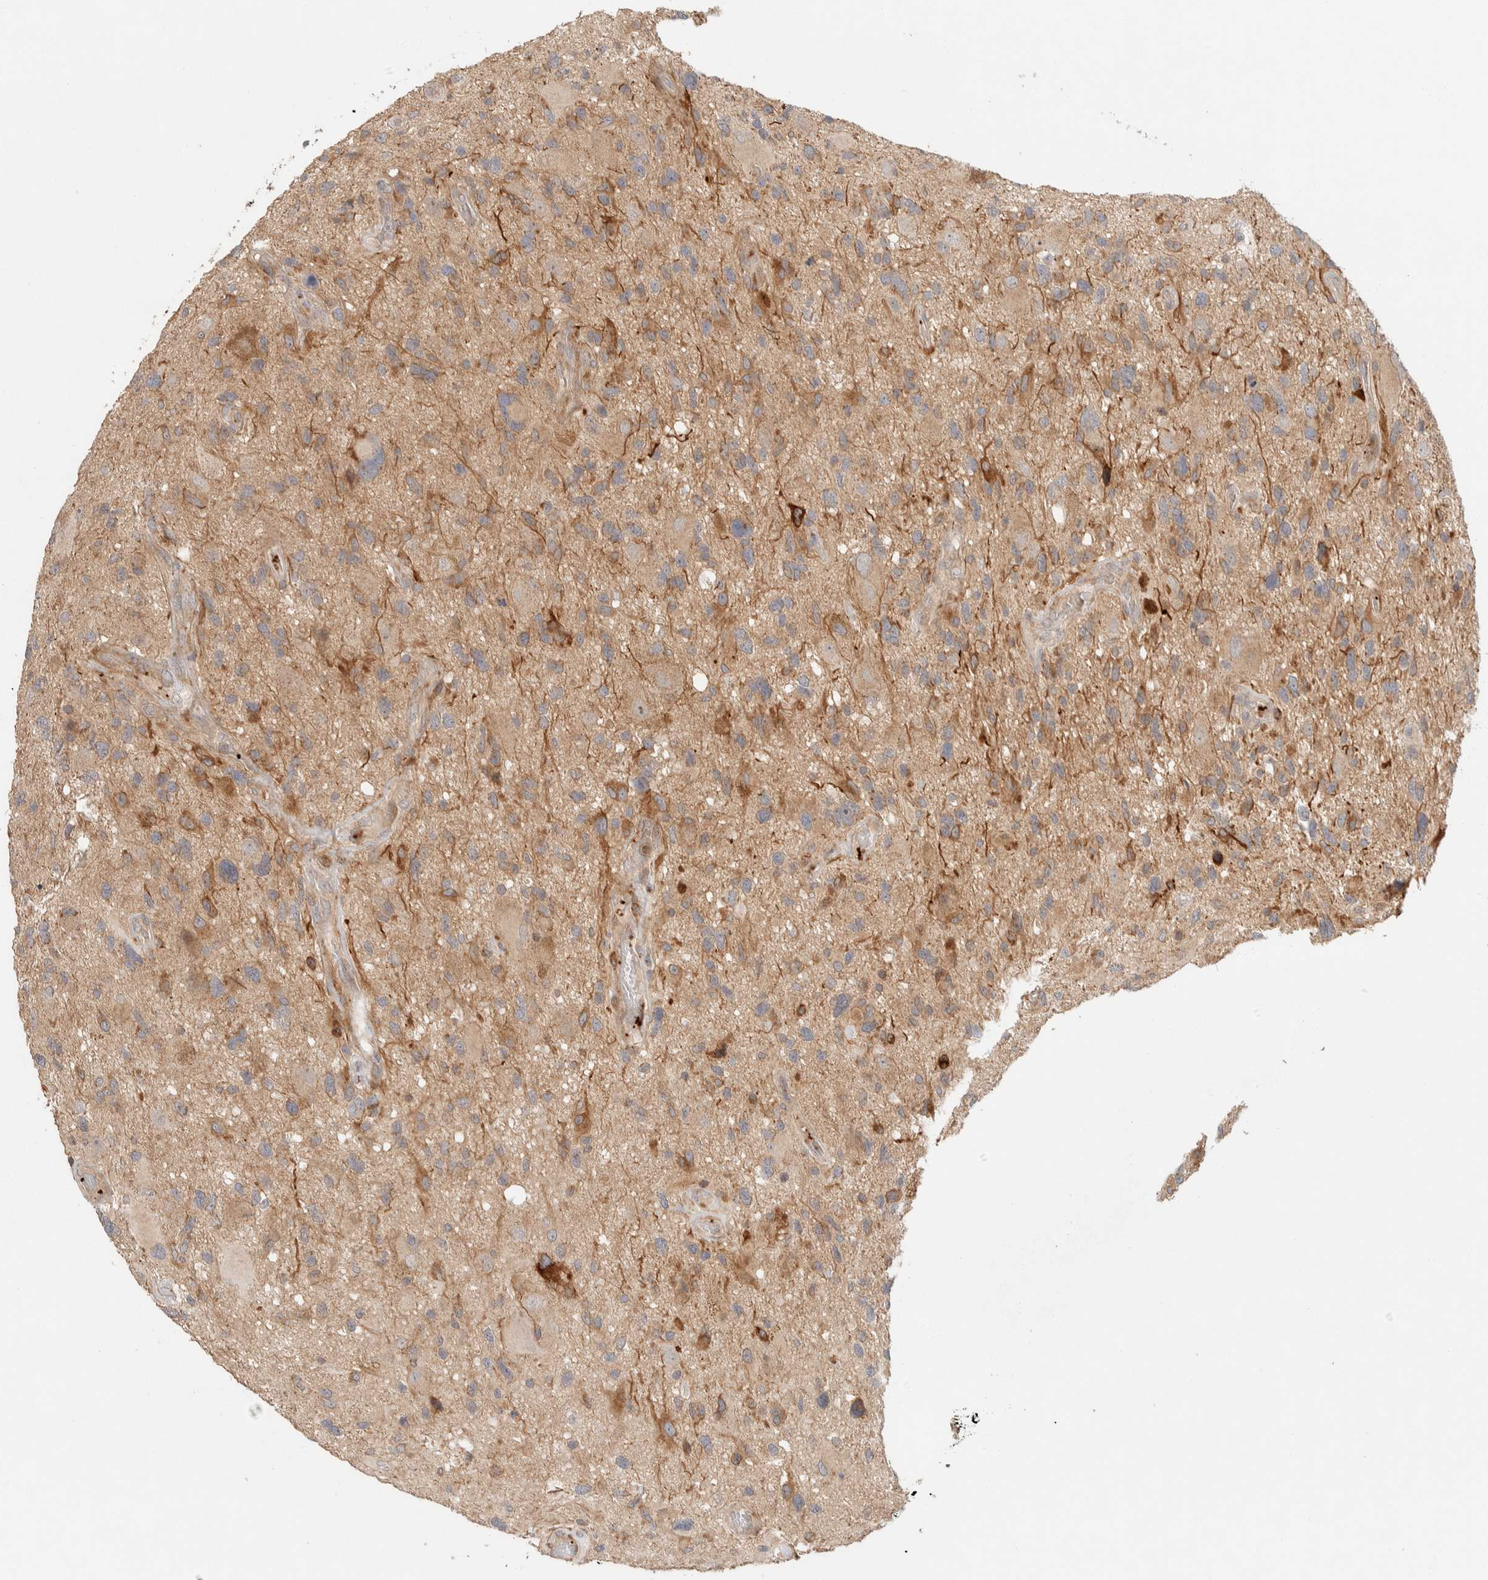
{"staining": {"intensity": "moderate", "quantity": ">75%", "location": "cytoplasmic/membranous"}, "tissue": "glioma", "cell_type": "Tumor cells", "image_type": "cancer", "snomed": [{"axis": "morphology", "description": "Glioma, malignant, High grade"}, {"axis": "topography", "description": "Brain"}], "caption": "Malignant glioma (high-grade) stained with DAB IHC shows medium levels of moderate cytoplasmic/membranous expression in about >75% of tumor cells. The protein is stained brown, and the nuclei are stained in blue (DAB IHC with brightfield microscopy, high magnification).", "gene": "KIF9", "patient": {"sex": "male", "age": 33}}